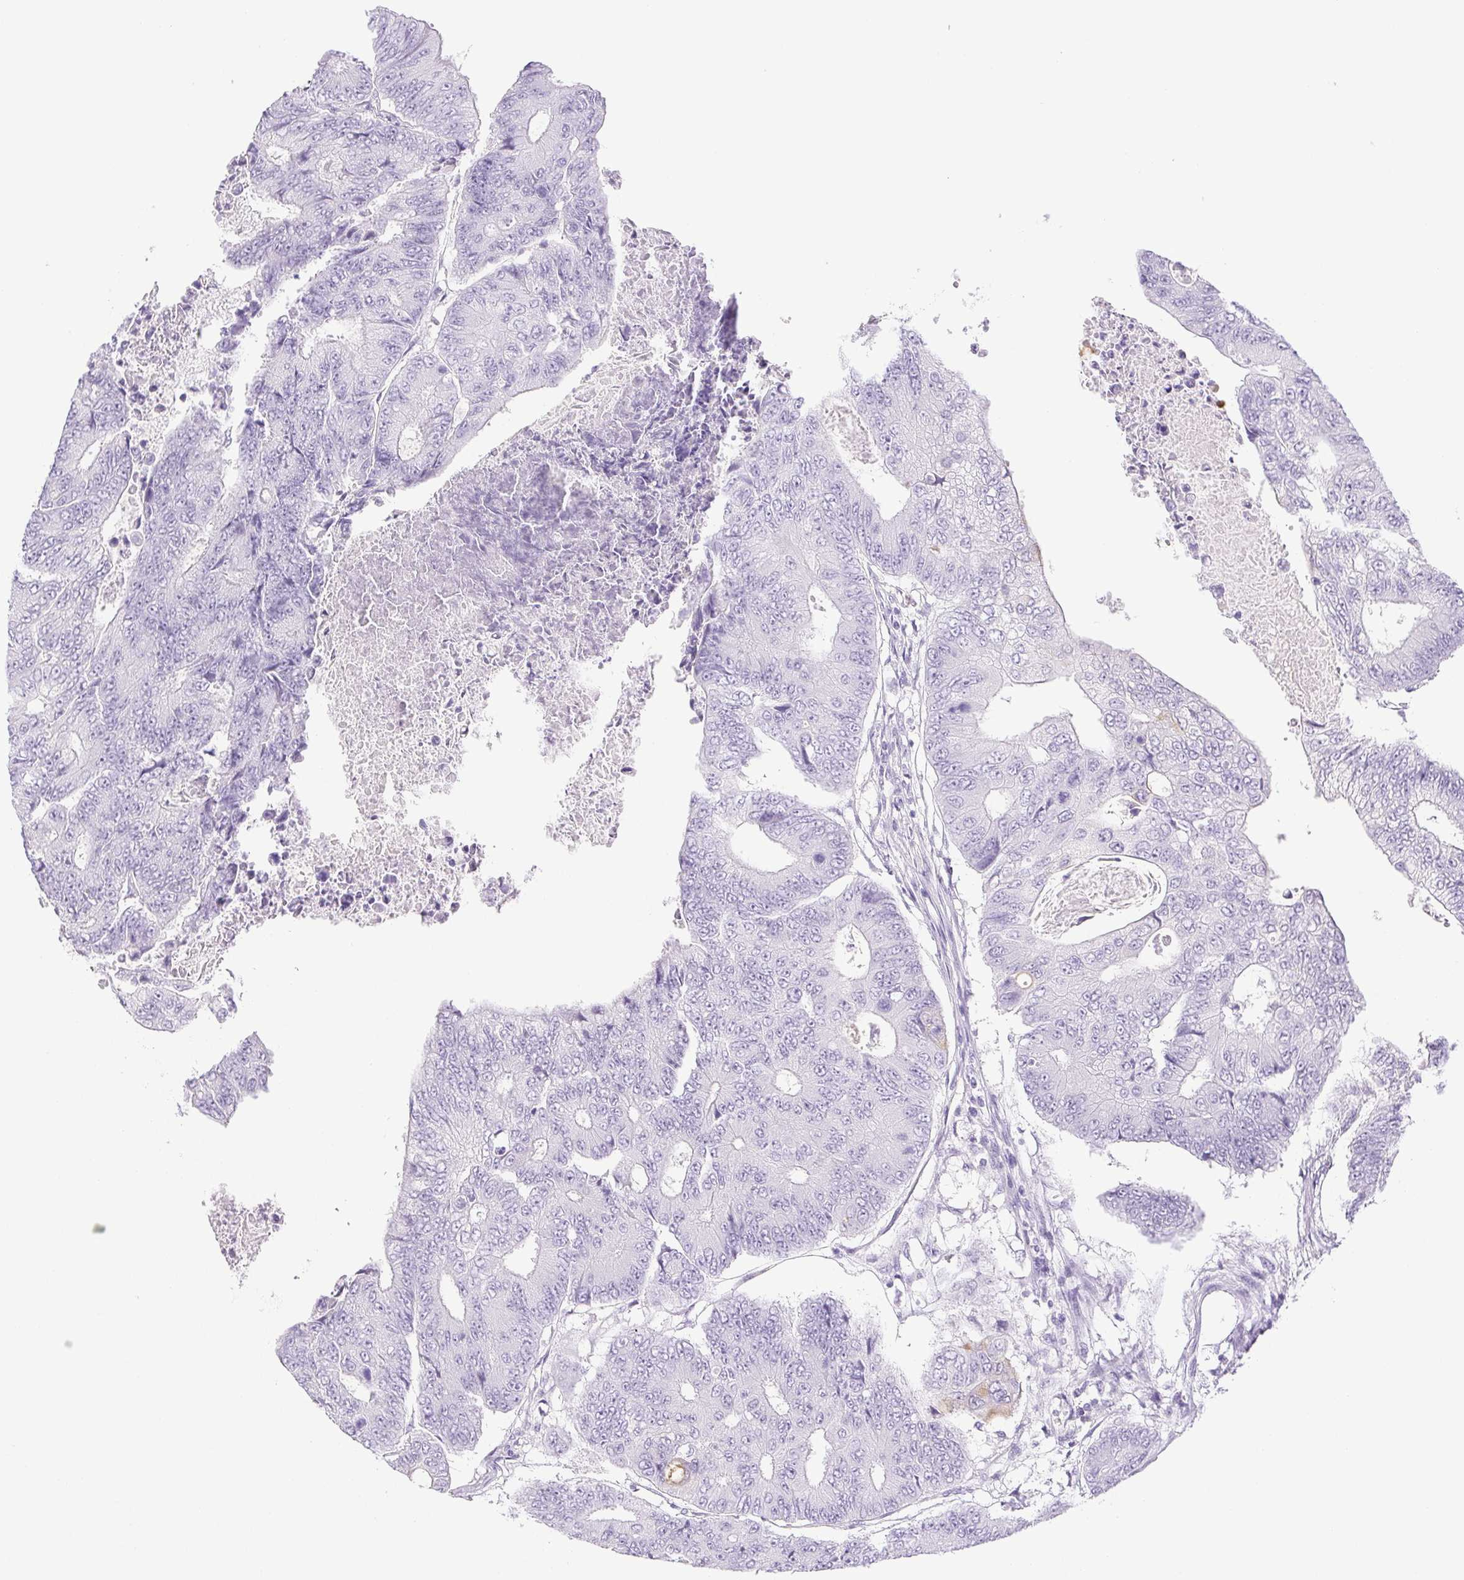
{"staining": {"intensity": "negative", "quantity": "none", "location": "none"}, "tissue": "colorectal cancer", "cell_type": "Tumor cells", "image_type": "cancer", "snomed": [{"axis": "morphology", "description": "Adenocarcinoma, NOS"}, {"axis": "topography", "description": "Colon"}], "caption": "An image of adenocarcinoma (colorectal) stained for a protein displays no brown staining in tumor cells.", "gene": "HLA-G", "patient": {"sex": "female", "age": 48}}